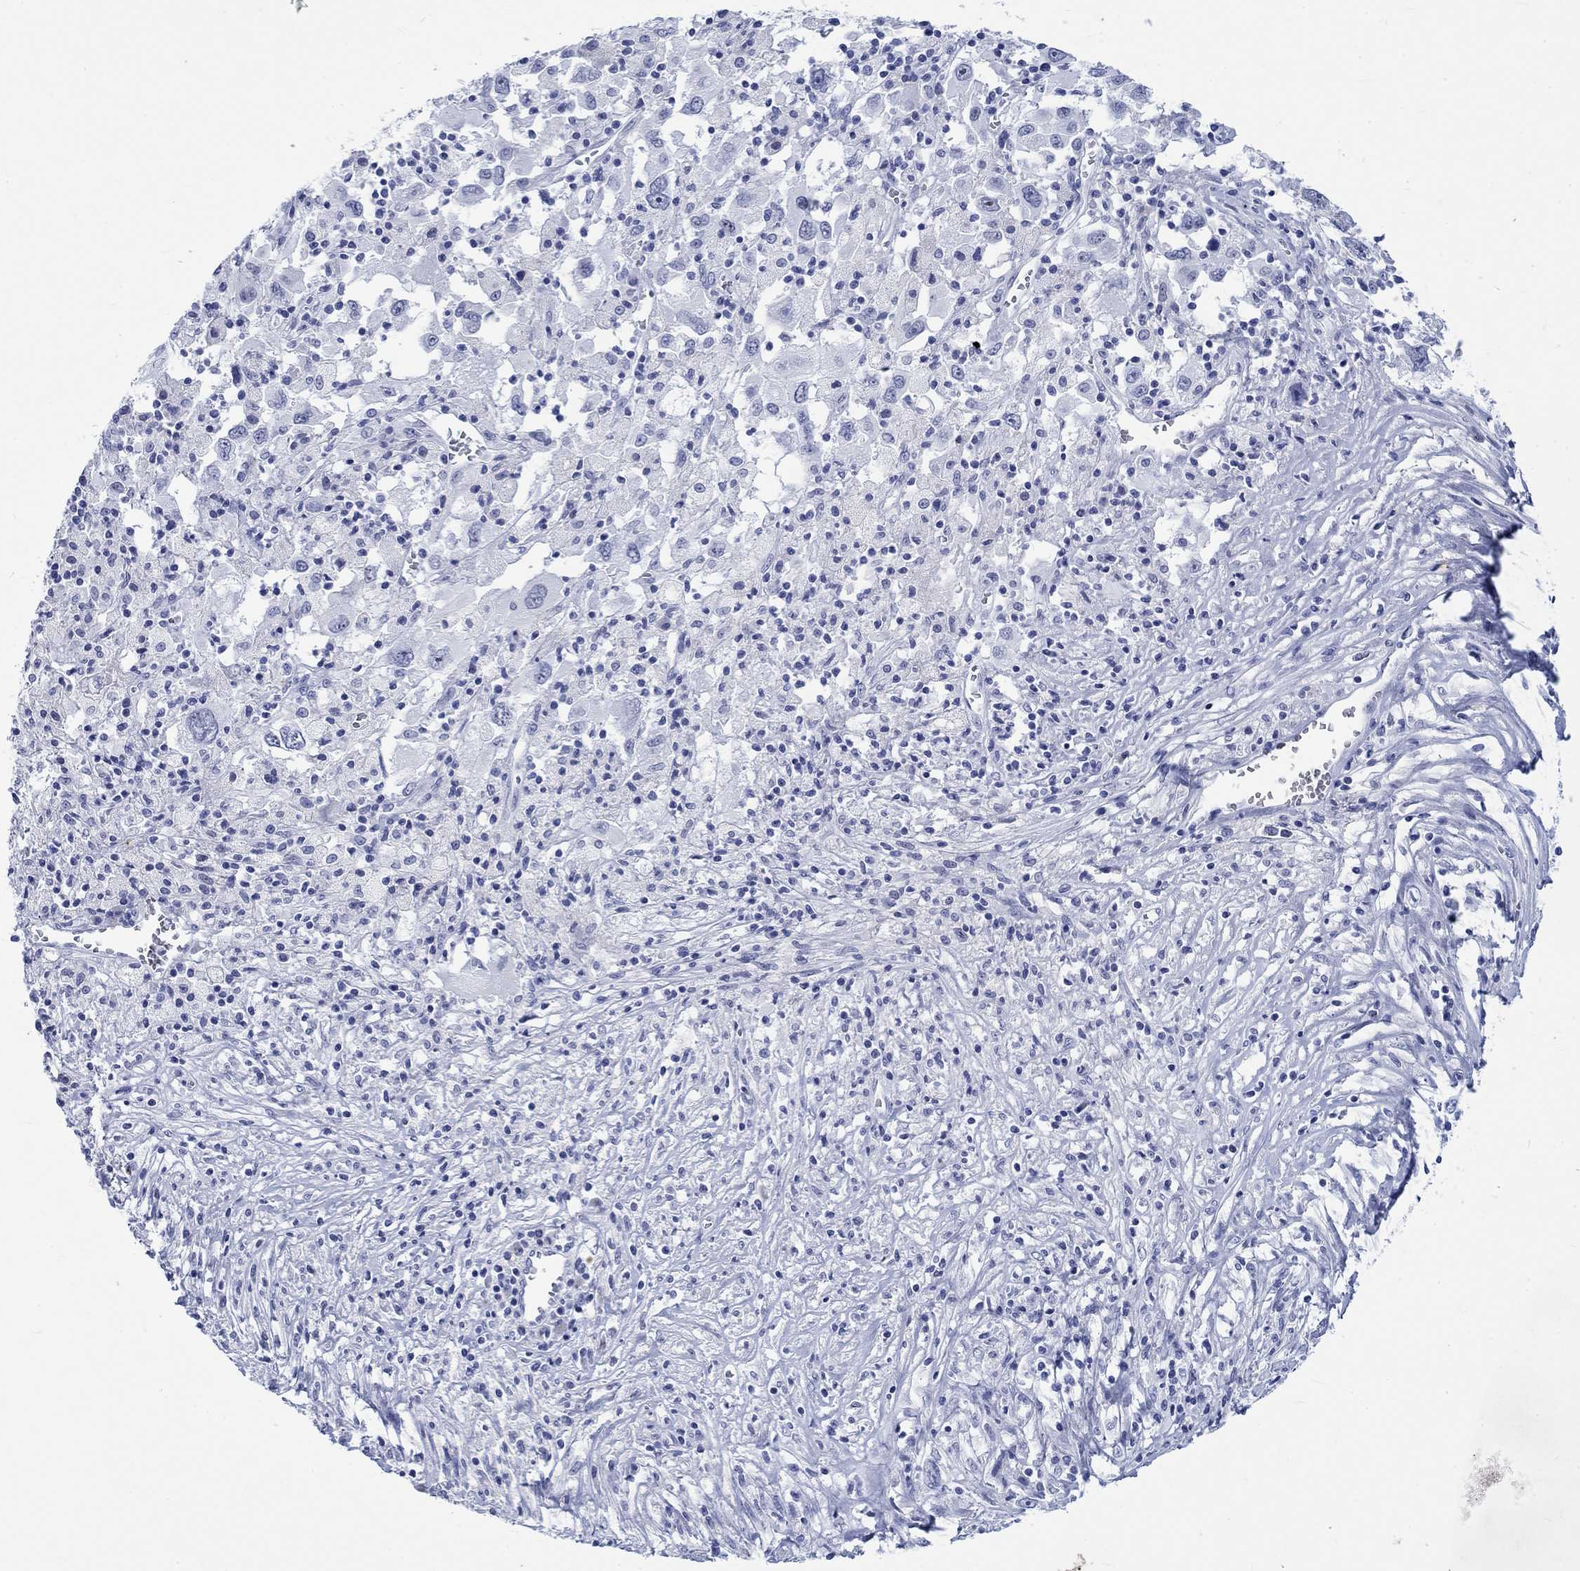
{"staining": {"intensity": "negative", "quantity": "none", "location": "none"}, "tissue": "melanoma", "cell_type": "Tumor cells", "image_type": "cancer", "snomed": [{"axis": "morphology", "description": "Malignant melanoma, Metastatic site"}, {"axis": "topography", "description": "Soft tissue"}], "caption": "An image of human malignant melanoma (metastatic site) is negative for staining in tumor cells.", "gene": "KRT76", "patient": {"sex": "male", "age": 50}}